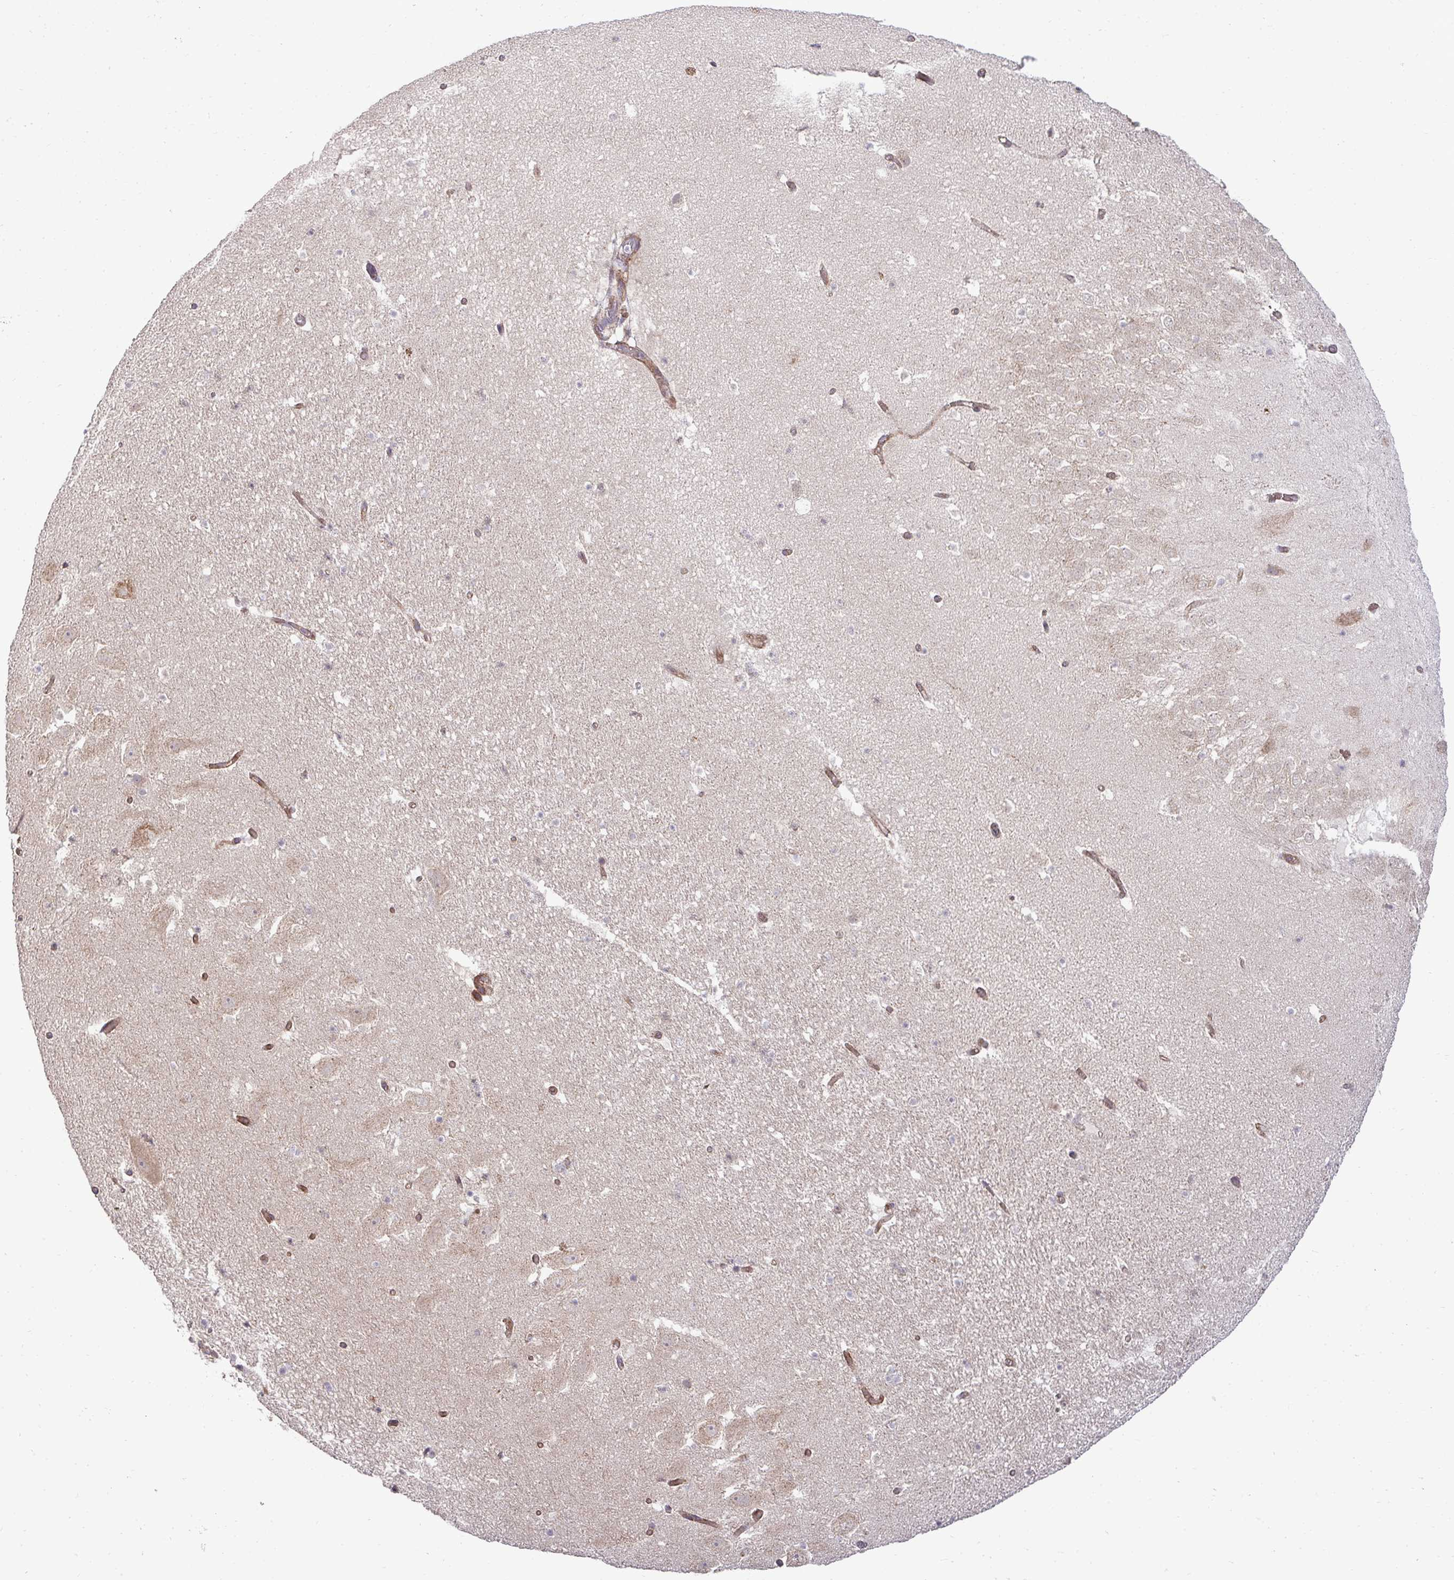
{"staining": {"intensity": "negative", "quantity": "none", "location": "none"}, "tissue": "hippocampus", "cell_type": "Glial cells", "image_type": "normal", "snomed": [{"axis": "morphology", "description": "Normal tissue, NOS"}, {"axis": "topography", "description": "Hippocampus"}], "caption": "This is an immunohistochemistry (IHC) photomicrograph of benign hippocampus. There is no positivity in glial cells.", "gene": "SH2D1B", "patient": {"sex": "female", "age": 42}}